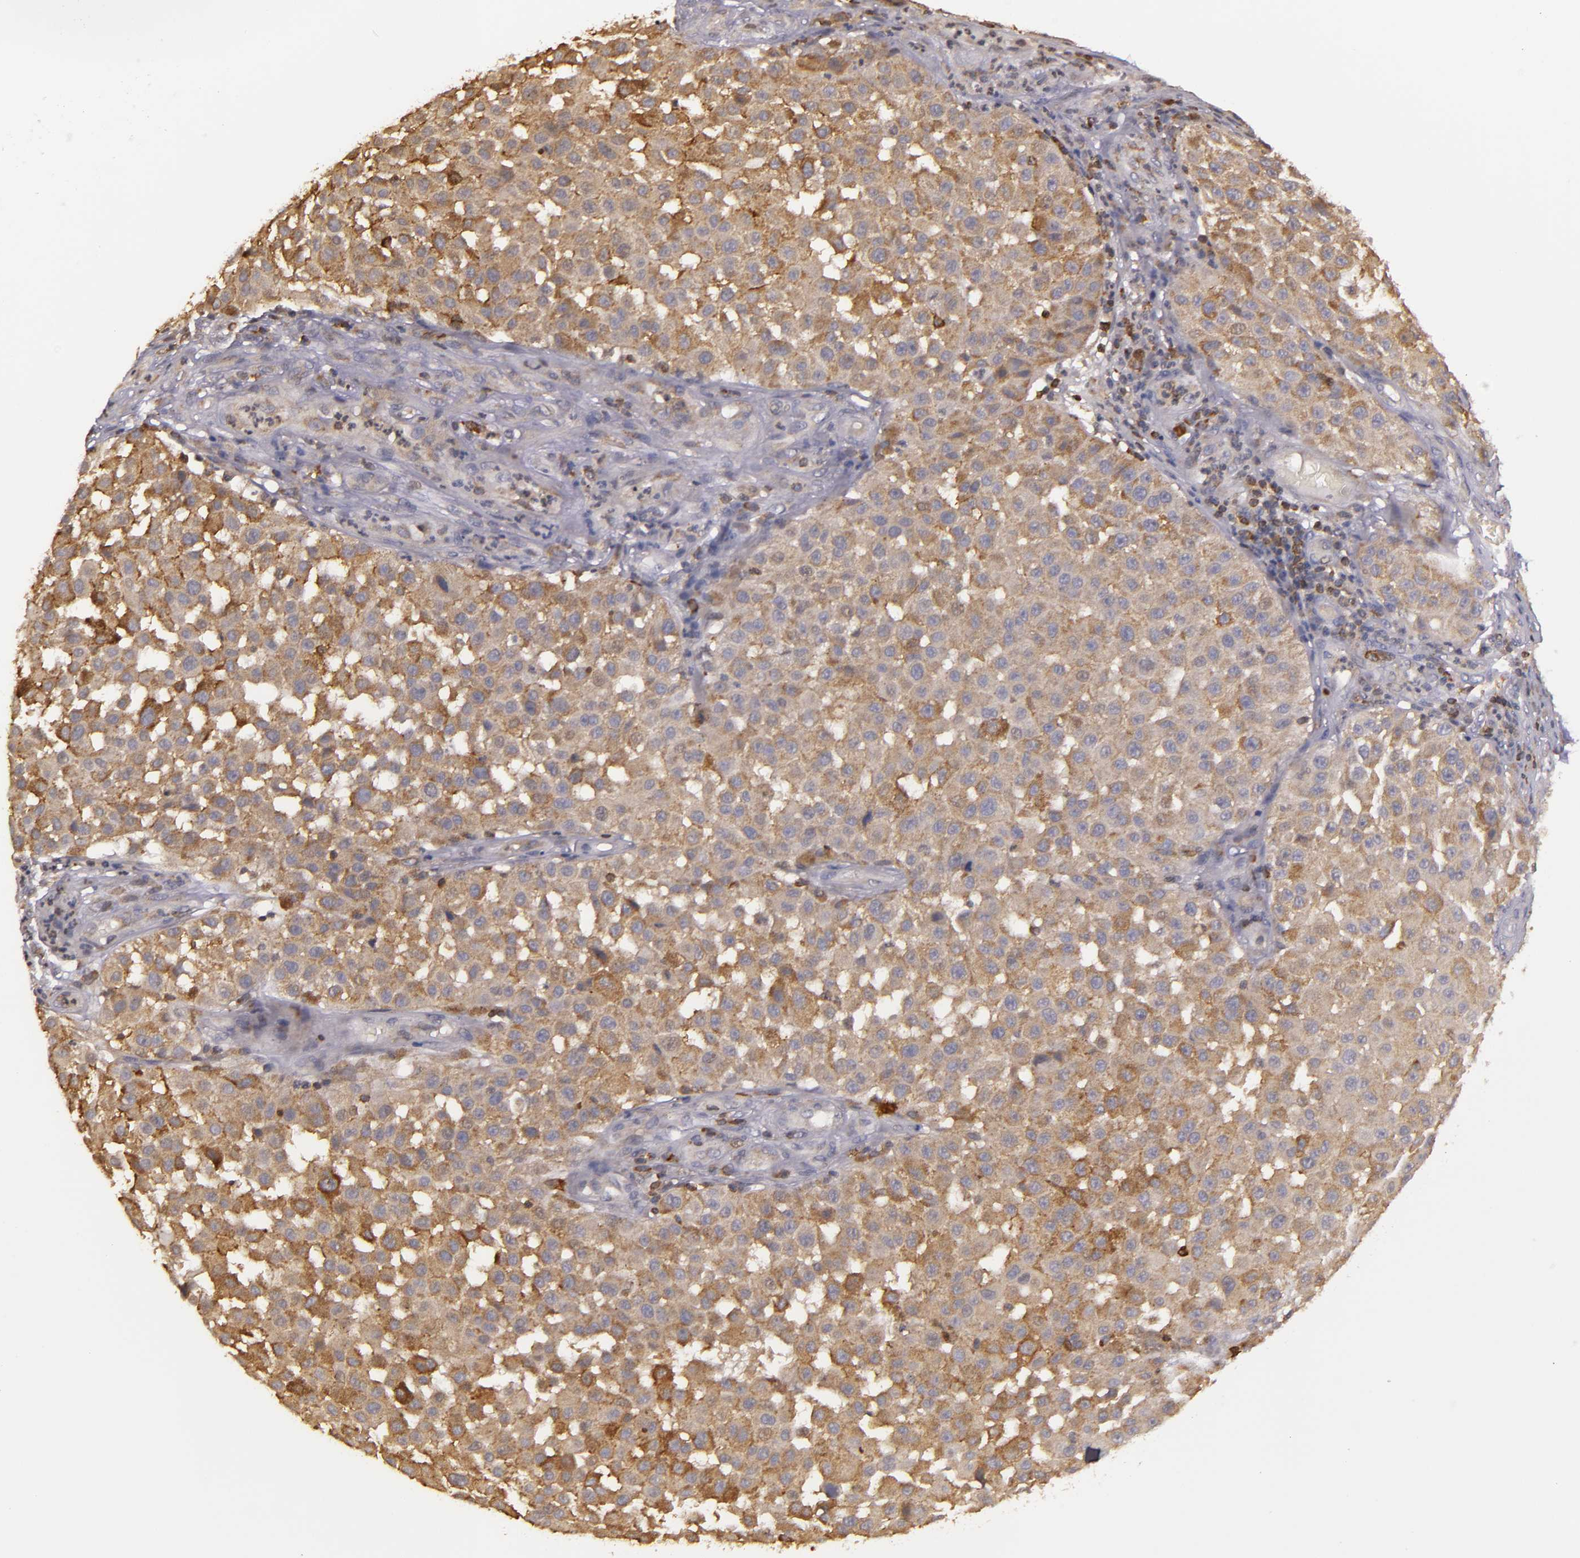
{"staining": {"intensity": "strong", "quantity": ">75%", "location": "cytoplasmic/membranous"}, "tissue": "melanoma", "cell_type": "Tumor cells", "image_type": "cancer", "snomed": [{"axis": "morphology", "description": "Malignant melanoma, NOS"}, {"axis": "topography", "description": "Skin"}], "caption": "Immunohistochemical staining of human melanoma displays strong cytoplasmic/membranous protein positivity in approximately >75% of tumor cells. The protein is shown in brown color, while the nuclei are stained blue.", "gene": "SLC9A3R1", "patient": {"sex": "female", "age": 64}}